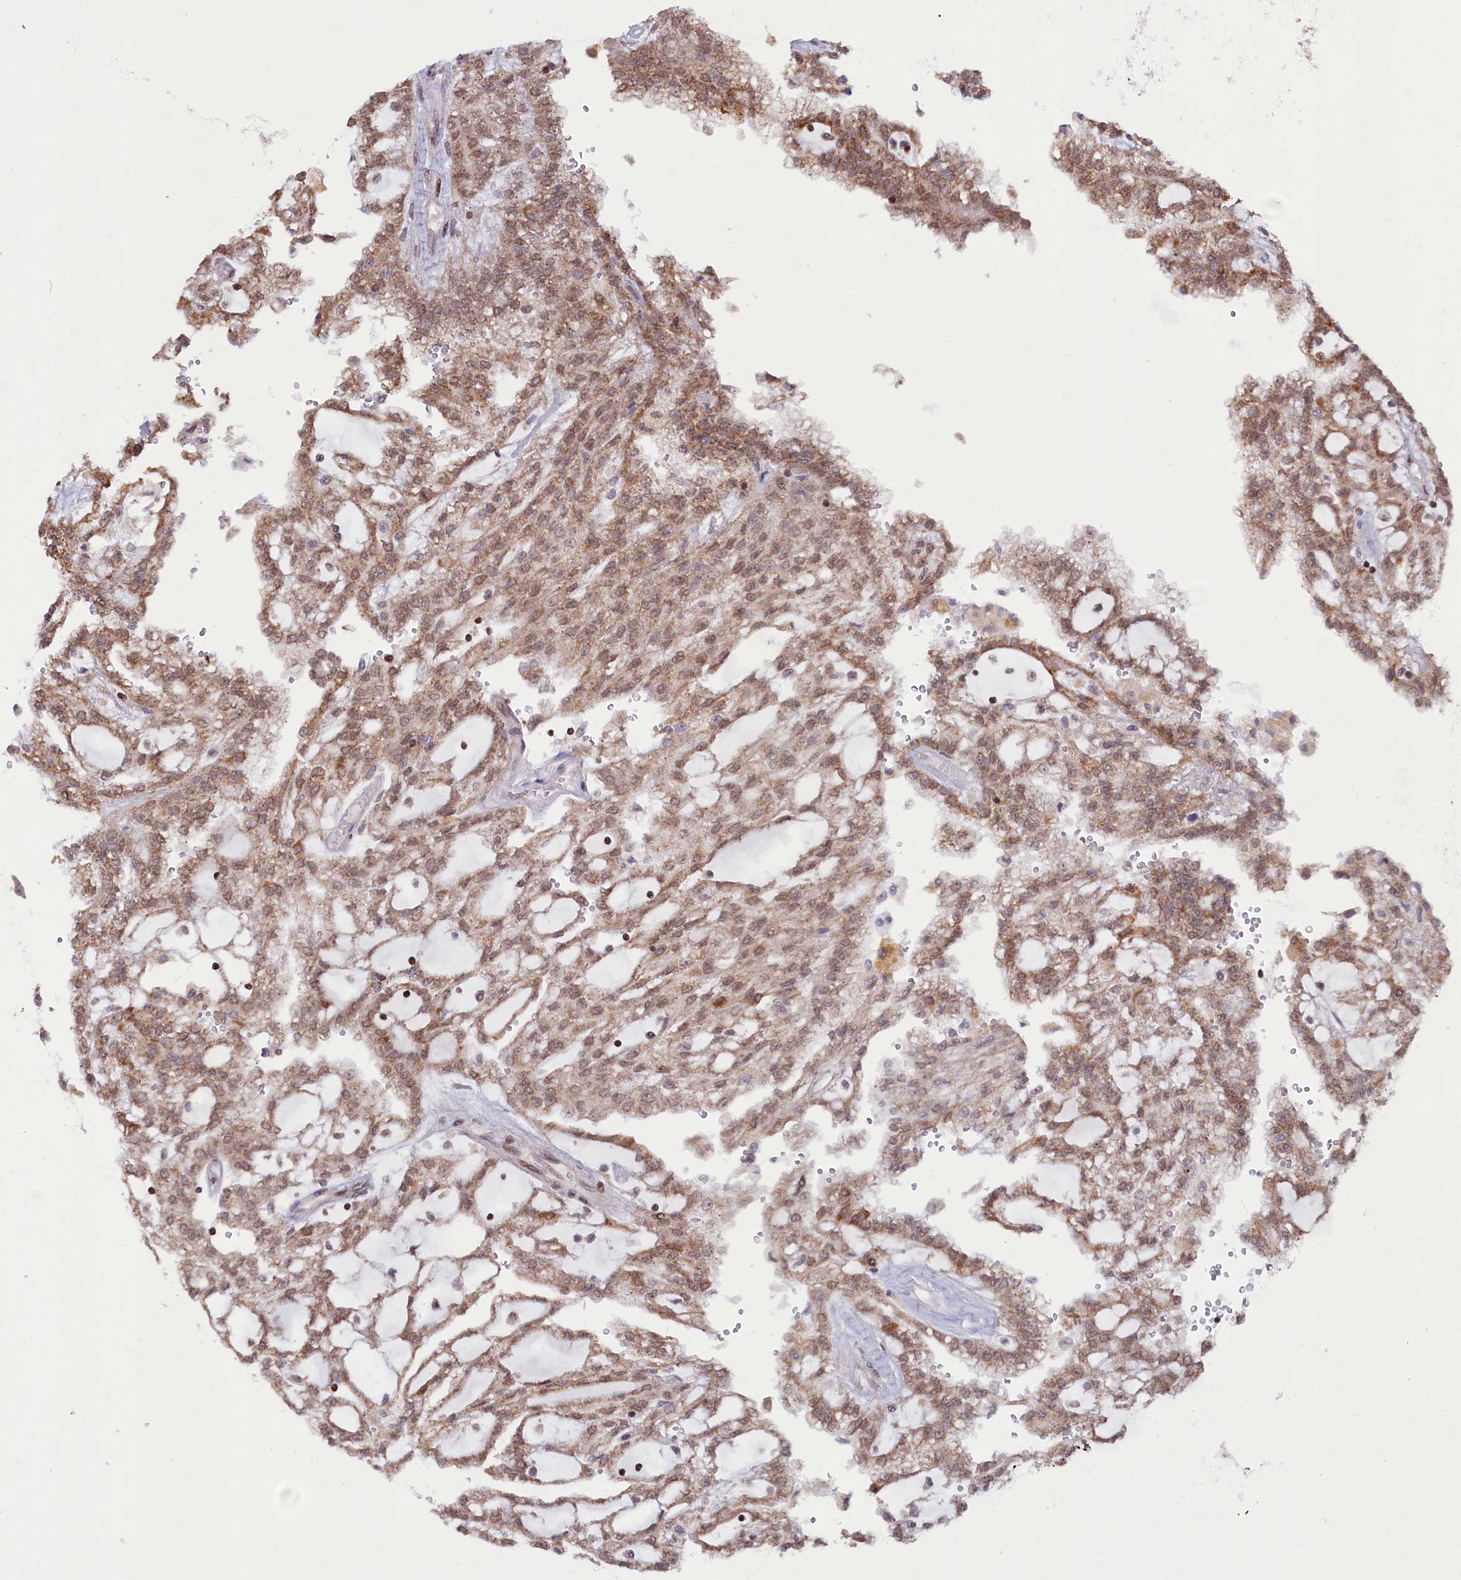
{"staining": {"intensity": "moderate", "quantity": ">75%", "location": "cytoplasmic/membranous,nuclear"}, "tissue": "renal cancer", "cell_type": "Tumor cells", "image_type": "cancer", "snomed": [{"axis": "morphology", "description": "Adenocarcinoma, NOS"}, {"axis": "topography", "description": "Kidney"}], "caption": "Protein expression analysis of human renal cancer (adenocarcinoma) reveals moderate cytoplasmic/membranous and nuclear positivity in about >75% of tumor cells. (DAB = brown stain, brightfield microscopy at high magnification).", "gene": "PHC3", "patient": {"sex": "male", "age": 63}}